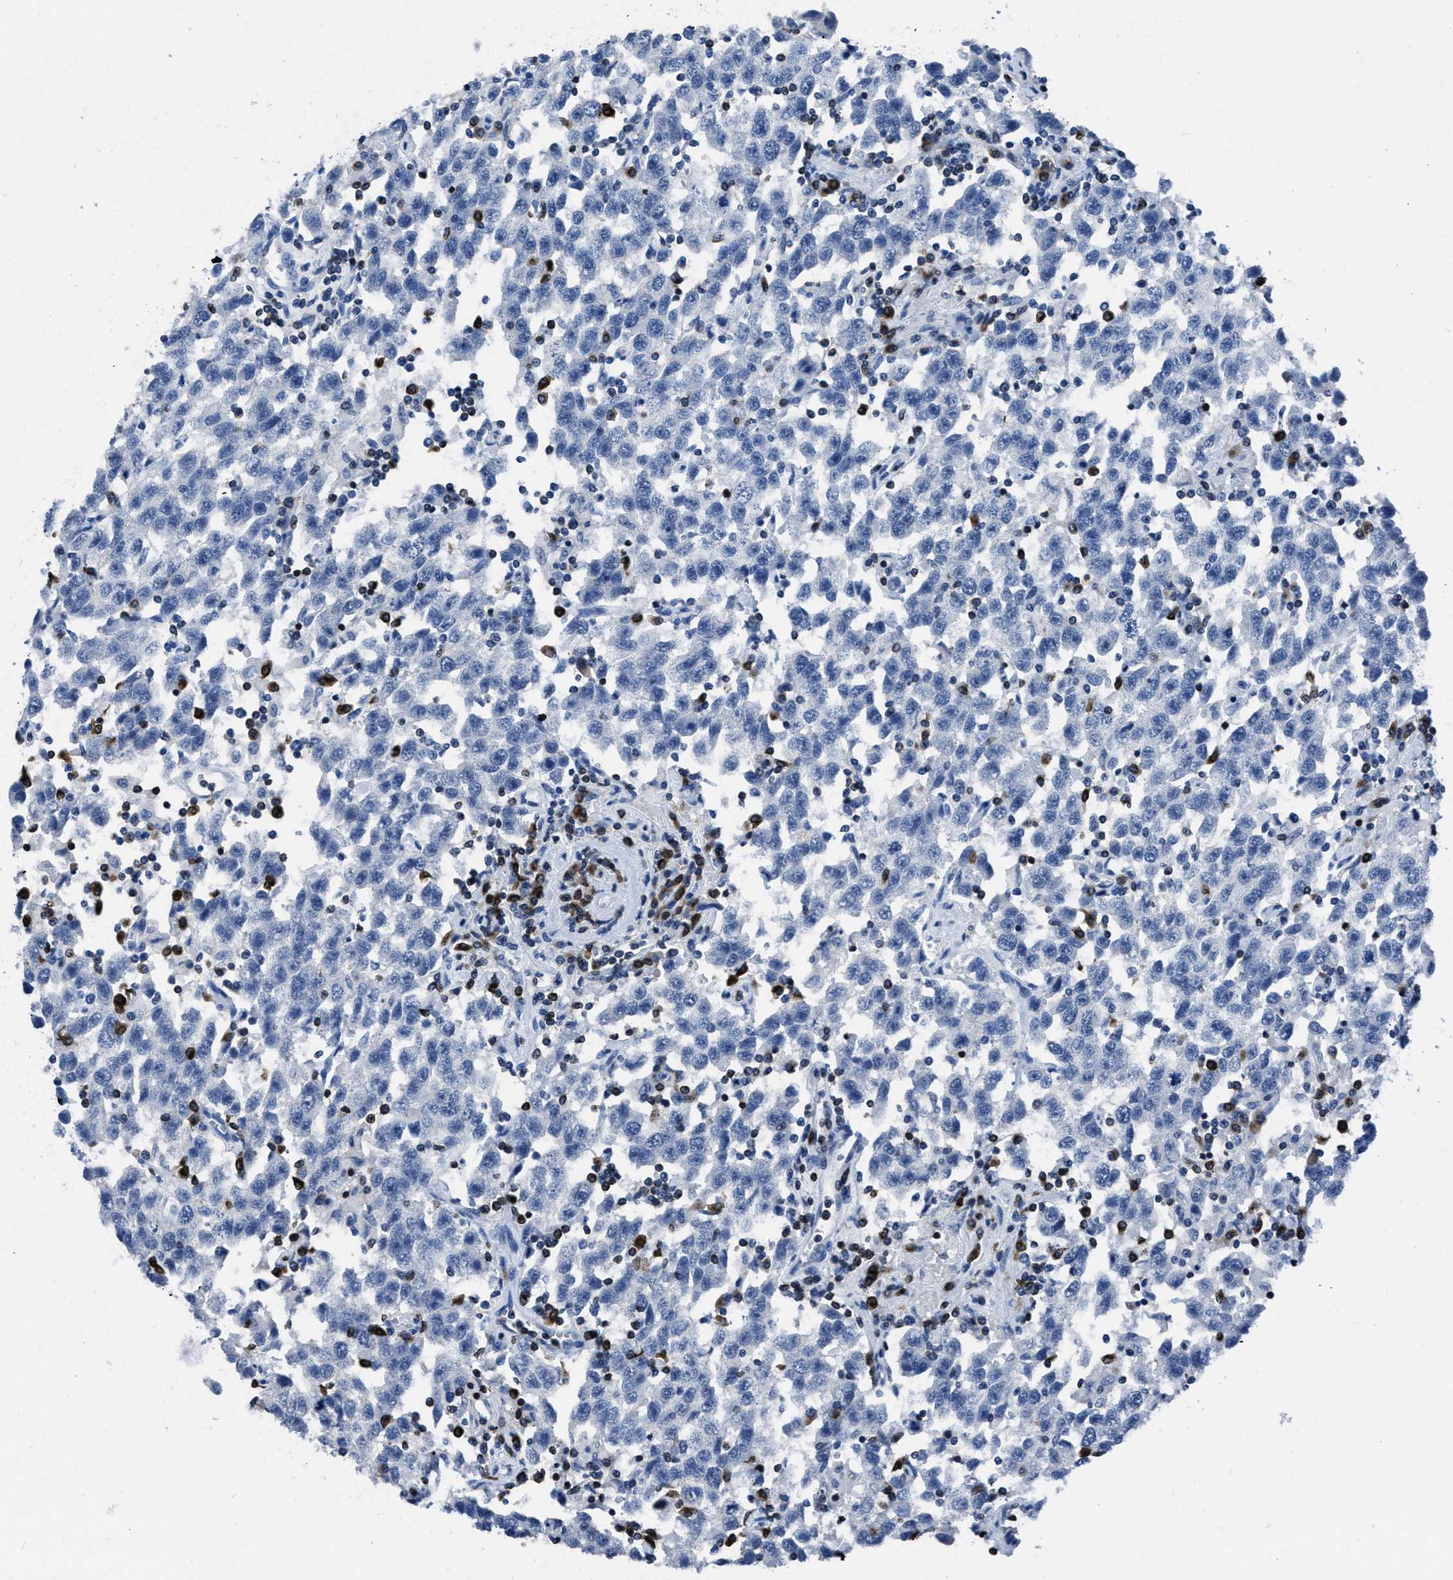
{"staining": {"intensity": "negative", "quantity": "none", "location": "none"}, "tissue": "testis cancer", "cell_type": "Tumor cells", "image_type": "cancer", "snomed": [{"axis": "morphology", "description": "Seminoma, NOS"}, {"axis": "topography", "description": "Testis"}], "caption": "The photomicrograph exhibits no significant expression in tumor cells of seminoma (testis).", "gene": "ITGA3", "patient": {"sex": "male", "age": 41}}